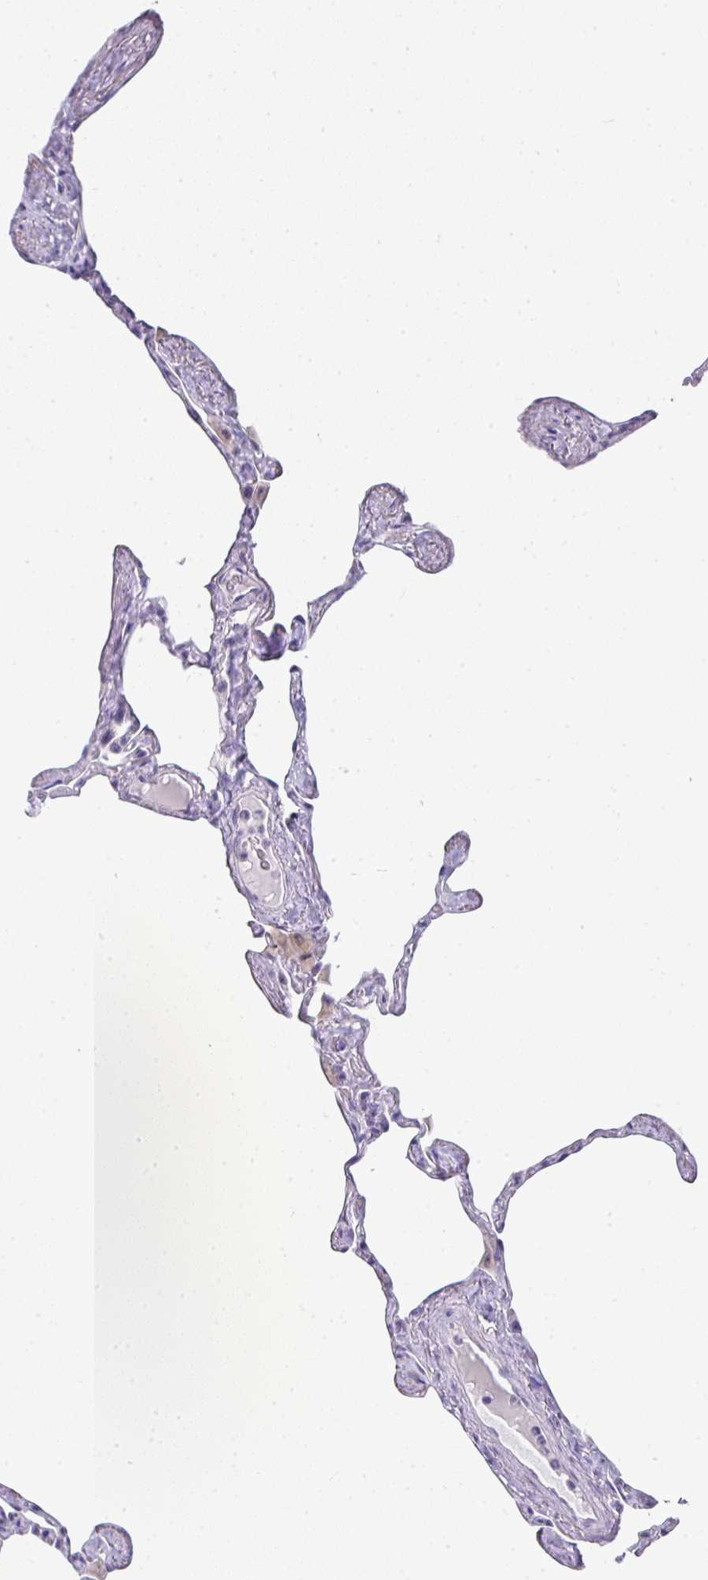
{"staining": {"intensity": "negative", "quantity": "none", "location": "none"}, "tissue": "lung", "cell_type": "Alveolar cells", "image_type": "normal", "snomed": [{"axis": "morphology", "description": "Normal tissue, NOS"}, {"axis": "topography", "description": "Lung"}], "caption": "Protein analysis of unremarkable lung shows no significant positivity in alveolar cells. The staining is performed using DAB (3,3'-diaminobenzidine) brown chromogen with nuclei counter-stained in using hematoxylin.", "gene": "GCG", "patient": {"sex": "male", "age": 65}}